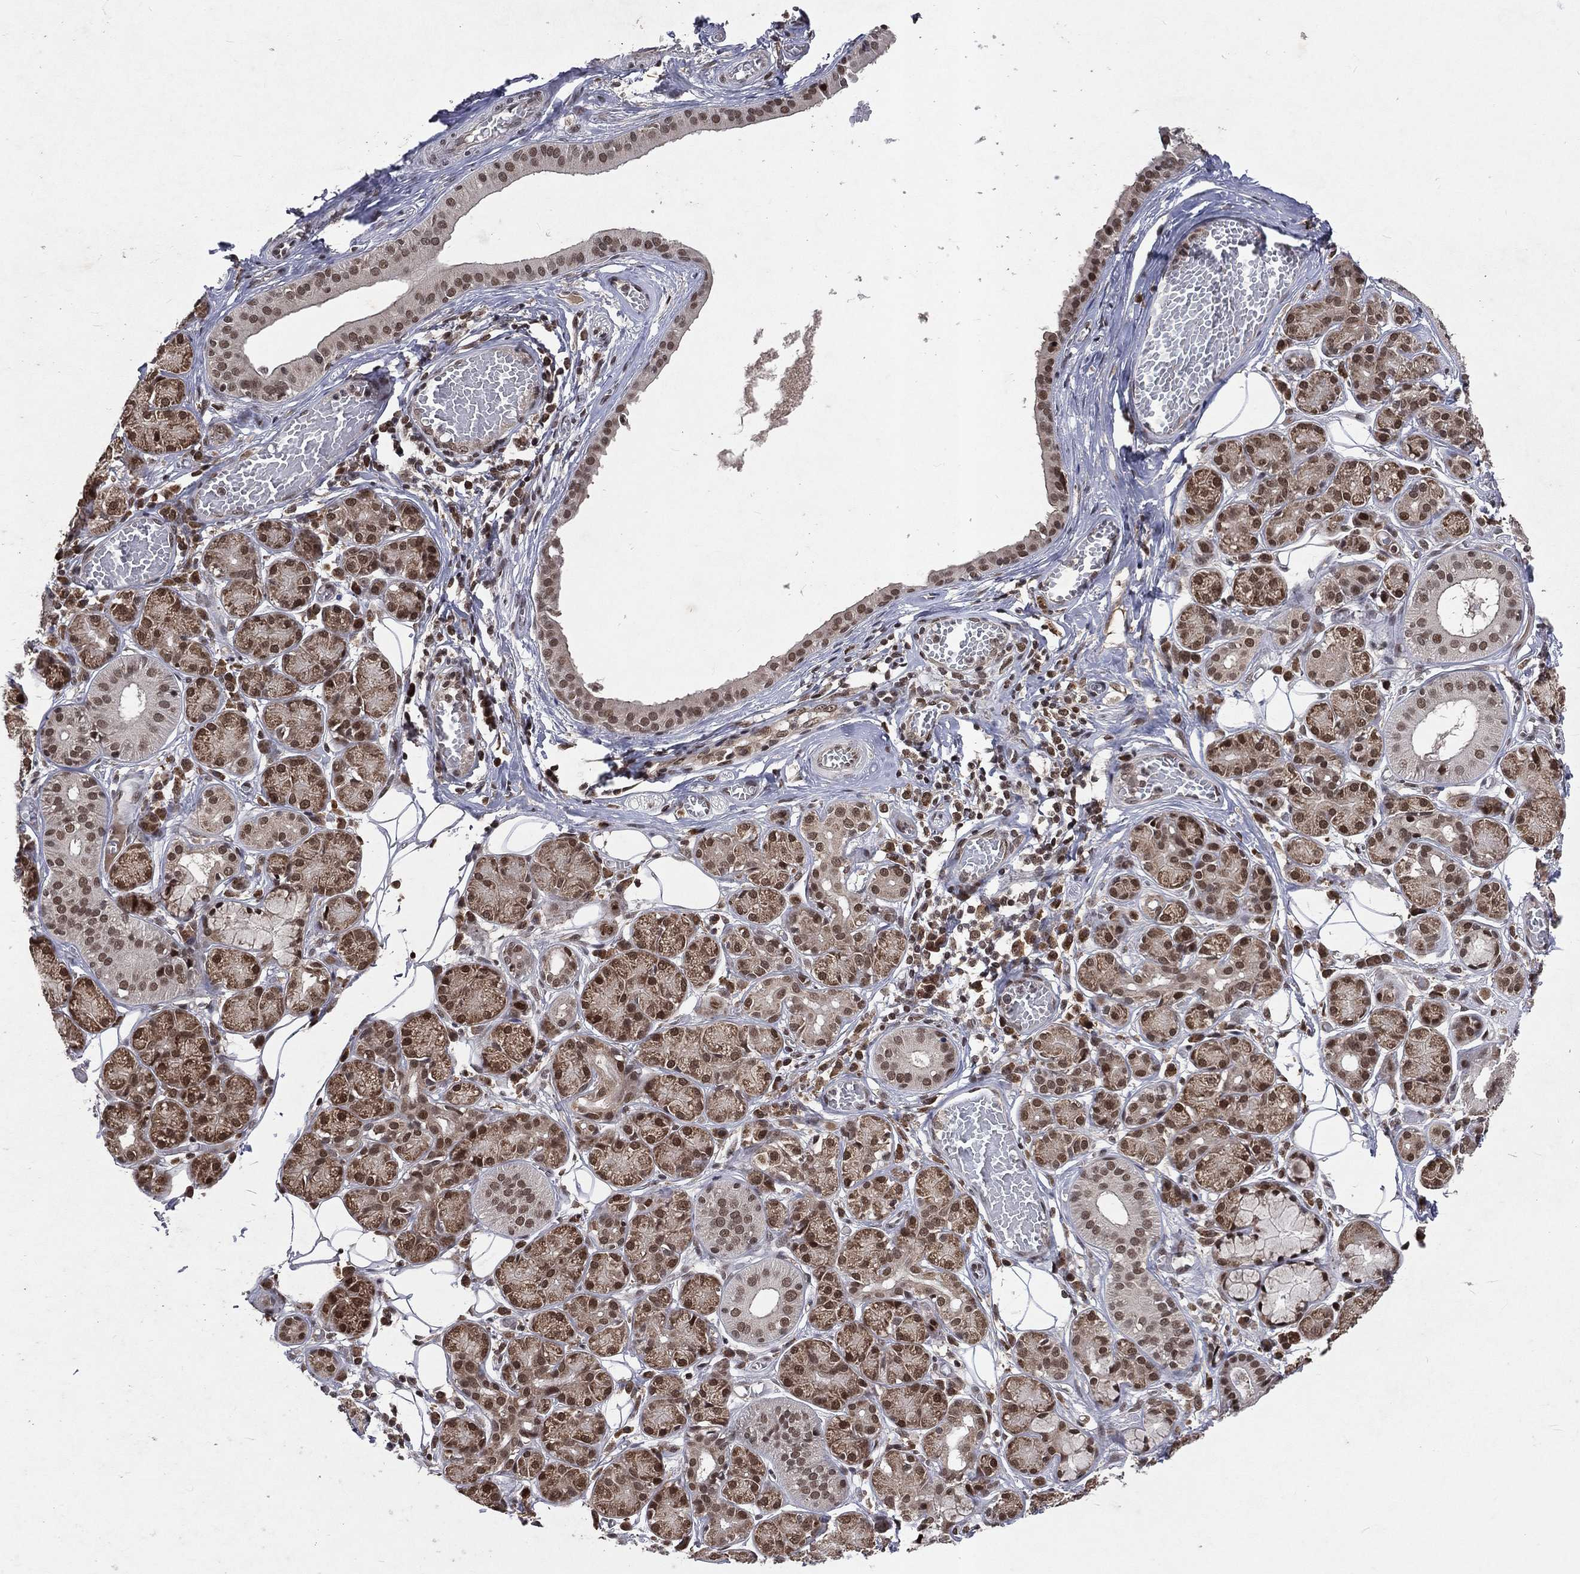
{"staining": {"intensity": "strong", "quantity": "25%-75%", "location": "cytoplasmic/membranous,nuclear"}, "tissue": "salivary gland", "cell_type": "Glandular cells", "image_type": "normal", "snomed": [{"axis": "morphology", "description": "Normal tissue, NOS"}, {"axis": "topography", "description": "Salivary gland"}, {"axis": "topography", "description": "Peripheral nerve tissue"}], "caption": "Normal salivary gland exhibits strong cytoplasmic/membranous,nuclear staining in about 25%-75% of glandular cells The staining was performed using DAB, with brown indicating positive protein expression. Nuclei are stained blue with hematoxylin..", "gene": "DMAP1", "patient": {"sex": "male", "age": 71}}